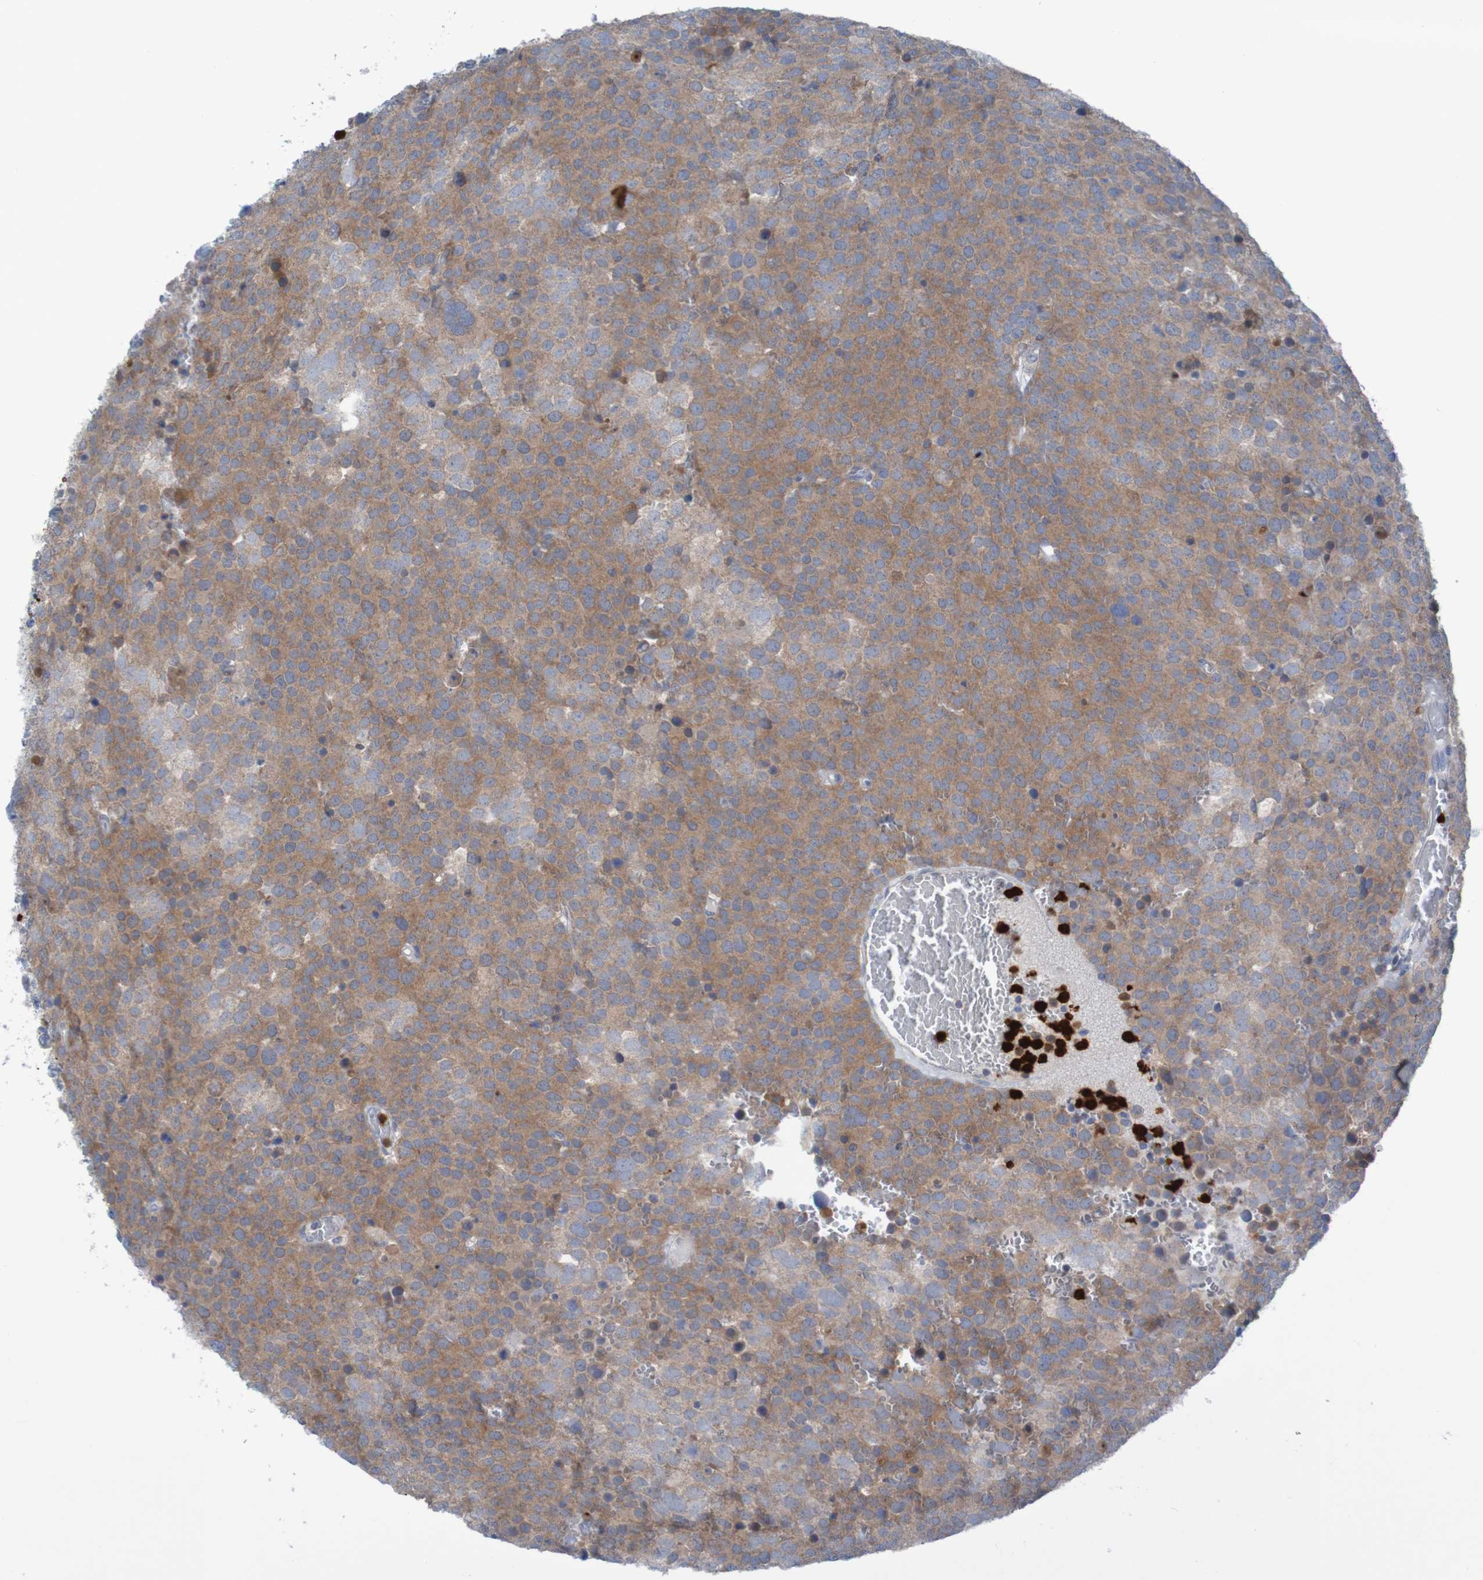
{"staining": {"intensity": "moderate", "quantity": ">75%", "location": "cytoplasmic/membranous"}, "tissue": "testis cancer", "cell_type": "Tumor cells", "image_type": "cancer", "snomed": [{"axis": "morphology", "description": "Seminoma, NOS"}, {"axis": "topography", "description": "Testis"}], "caption": "This image reveals IHC staining of testis cancer (seminoma), with medium moderate cytoplasmic/membranous expression in approximately >75% of tumor cells.", "gene": "PARP4", "patient": {"sex": "male", "age": 71}}